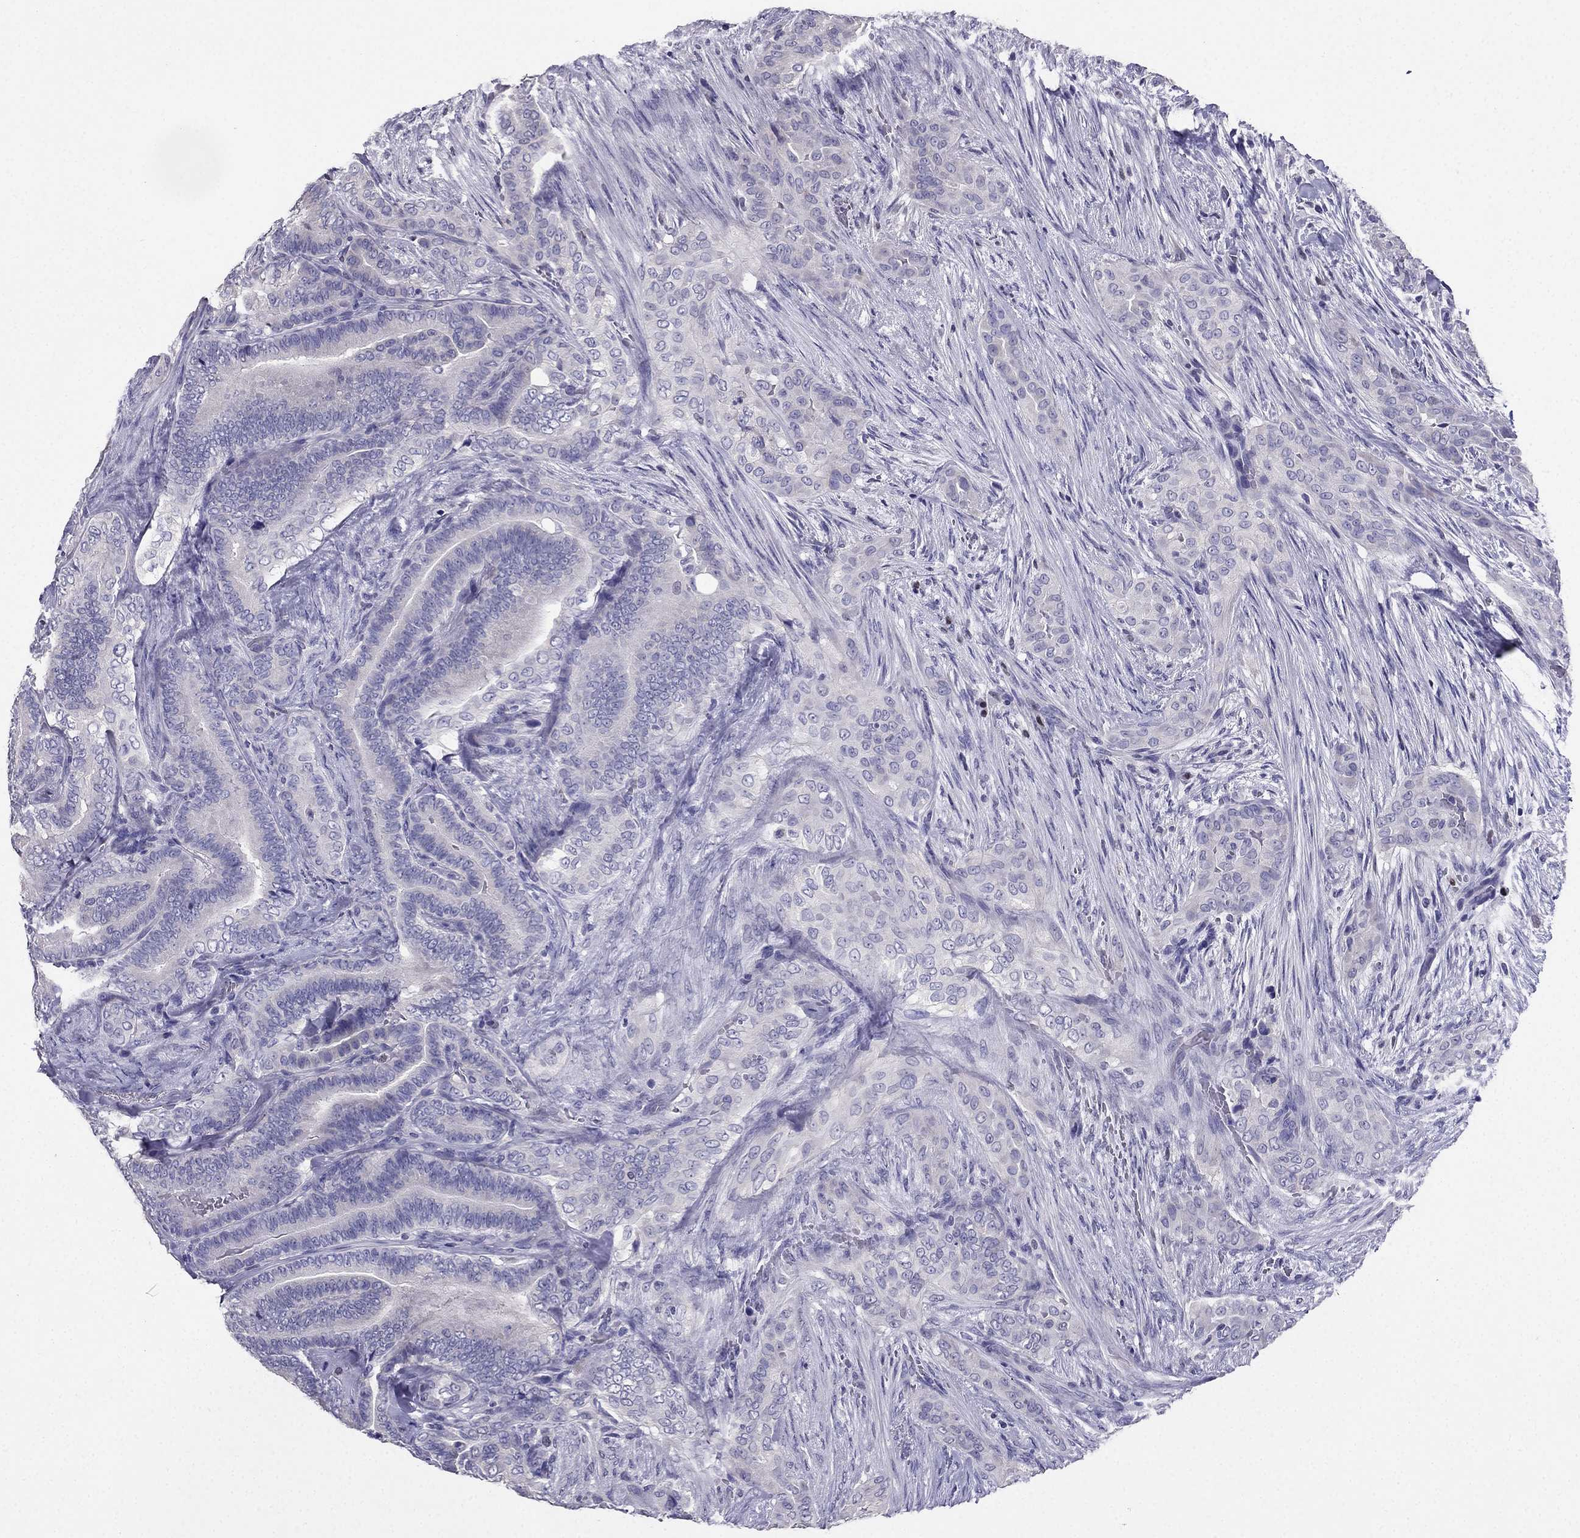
{"staining": {"intensity": "negative", "quantity": "none", "location": "none"}, "tissue": "thyroid cancer", "cell_type": "Tumor cells", "image_type": "cancer", "snomed": [{"axis": "morphology", "description": "Papillary adenocarcinoma, NOS"}, {"axis": "topography", "description": "Thyroid gland"}], "caption": "Thyroid cancer was stained to show a protein in brown. There is no significant expression in tumor cells. (Stains: DAB immunohistochemistry with hematoxylin counter stain, Microscopy: brightfield microscopy at high magnification).", "gene": "ARID3A", "patient": {"sex": "male", "age": 61}}